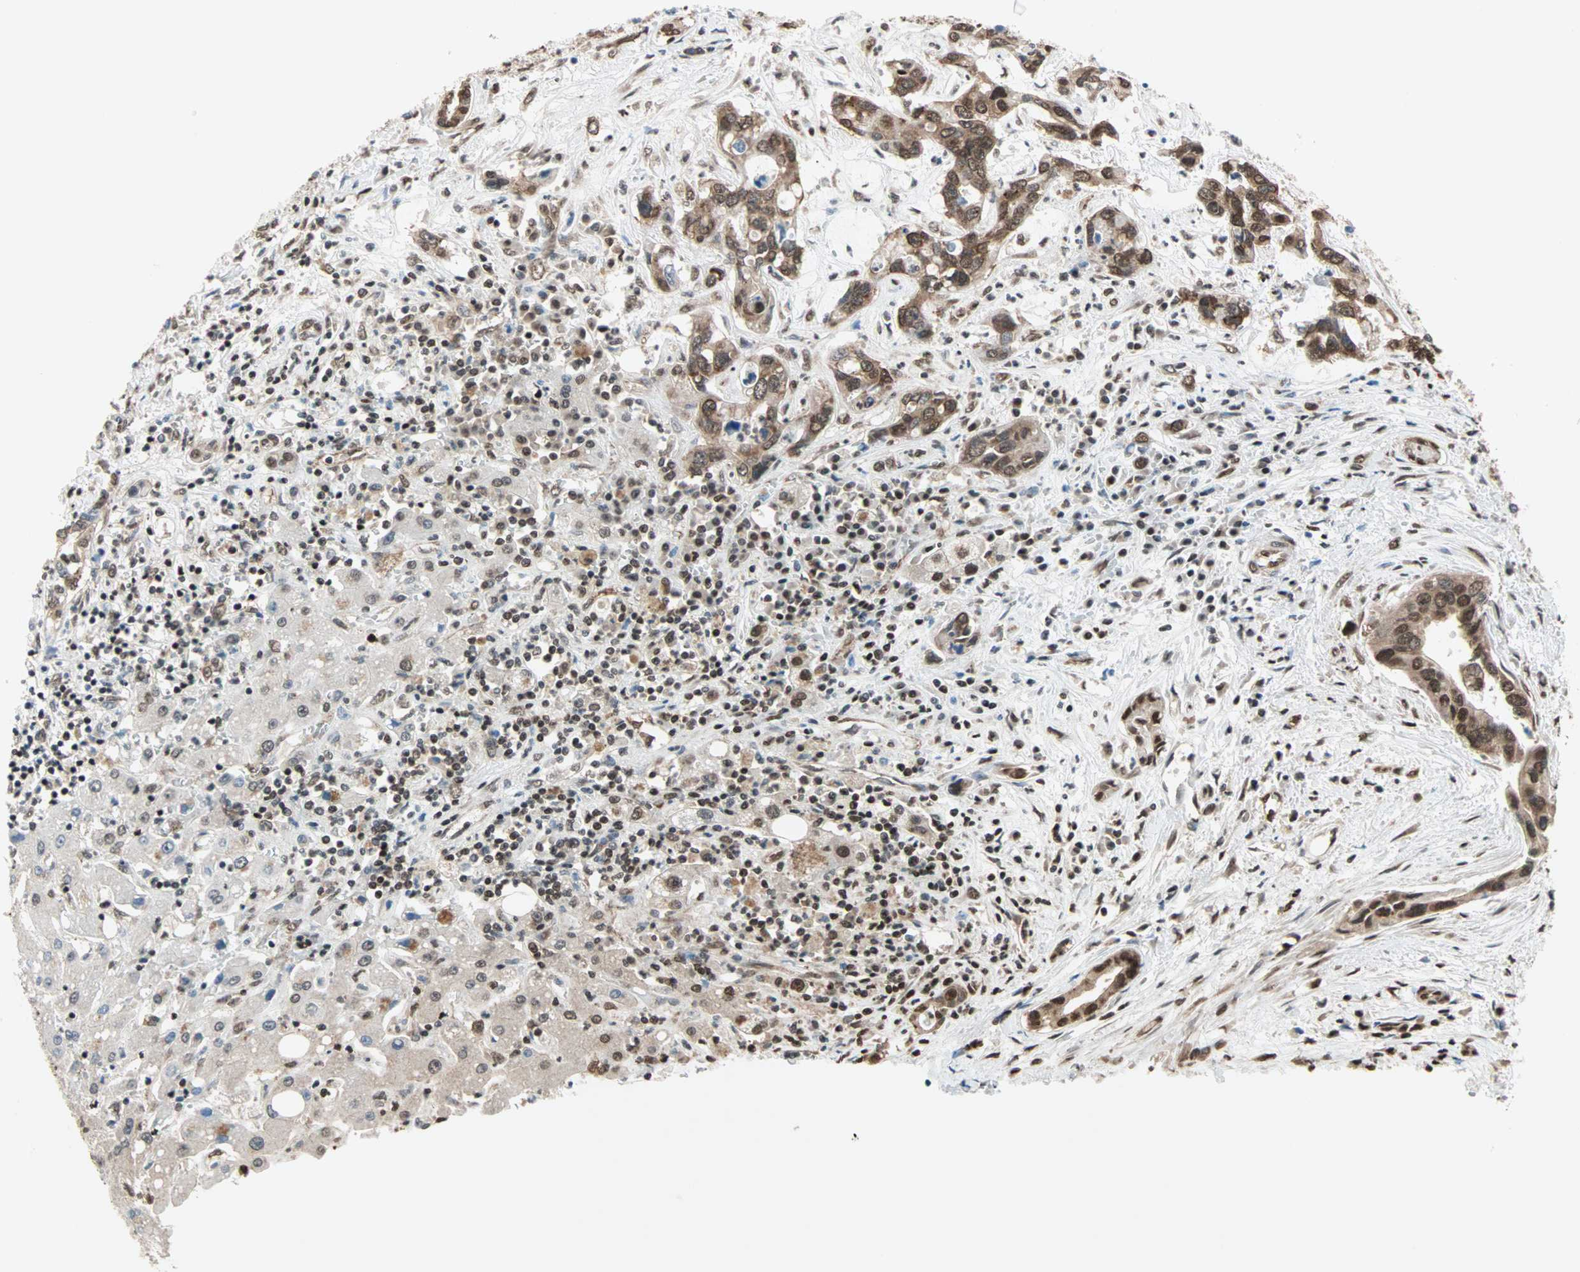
{"staining": {"intensity": "strong", "quantity": ">75%", "location": "nuclear"}, "tissue": "liver cancer", "cell_type": "Tumor cells", "image_type": "cancer", "snomed": [{"axis": "morphology", "description": "Cholangiocarcinoma"}, {"axis": "topography", "description": "Liver"}], "caption": "Liver cancer (cholangiocarcinoma) stained for a protein reveals strong nuclear positivity in tumor cells. (DAB (3,3'-diaminobenzidine) = brown stain, brightfield microscopy at high magnification).", "gene": "DAZAP1", "patient": {"sex": "female", "age": 65}}